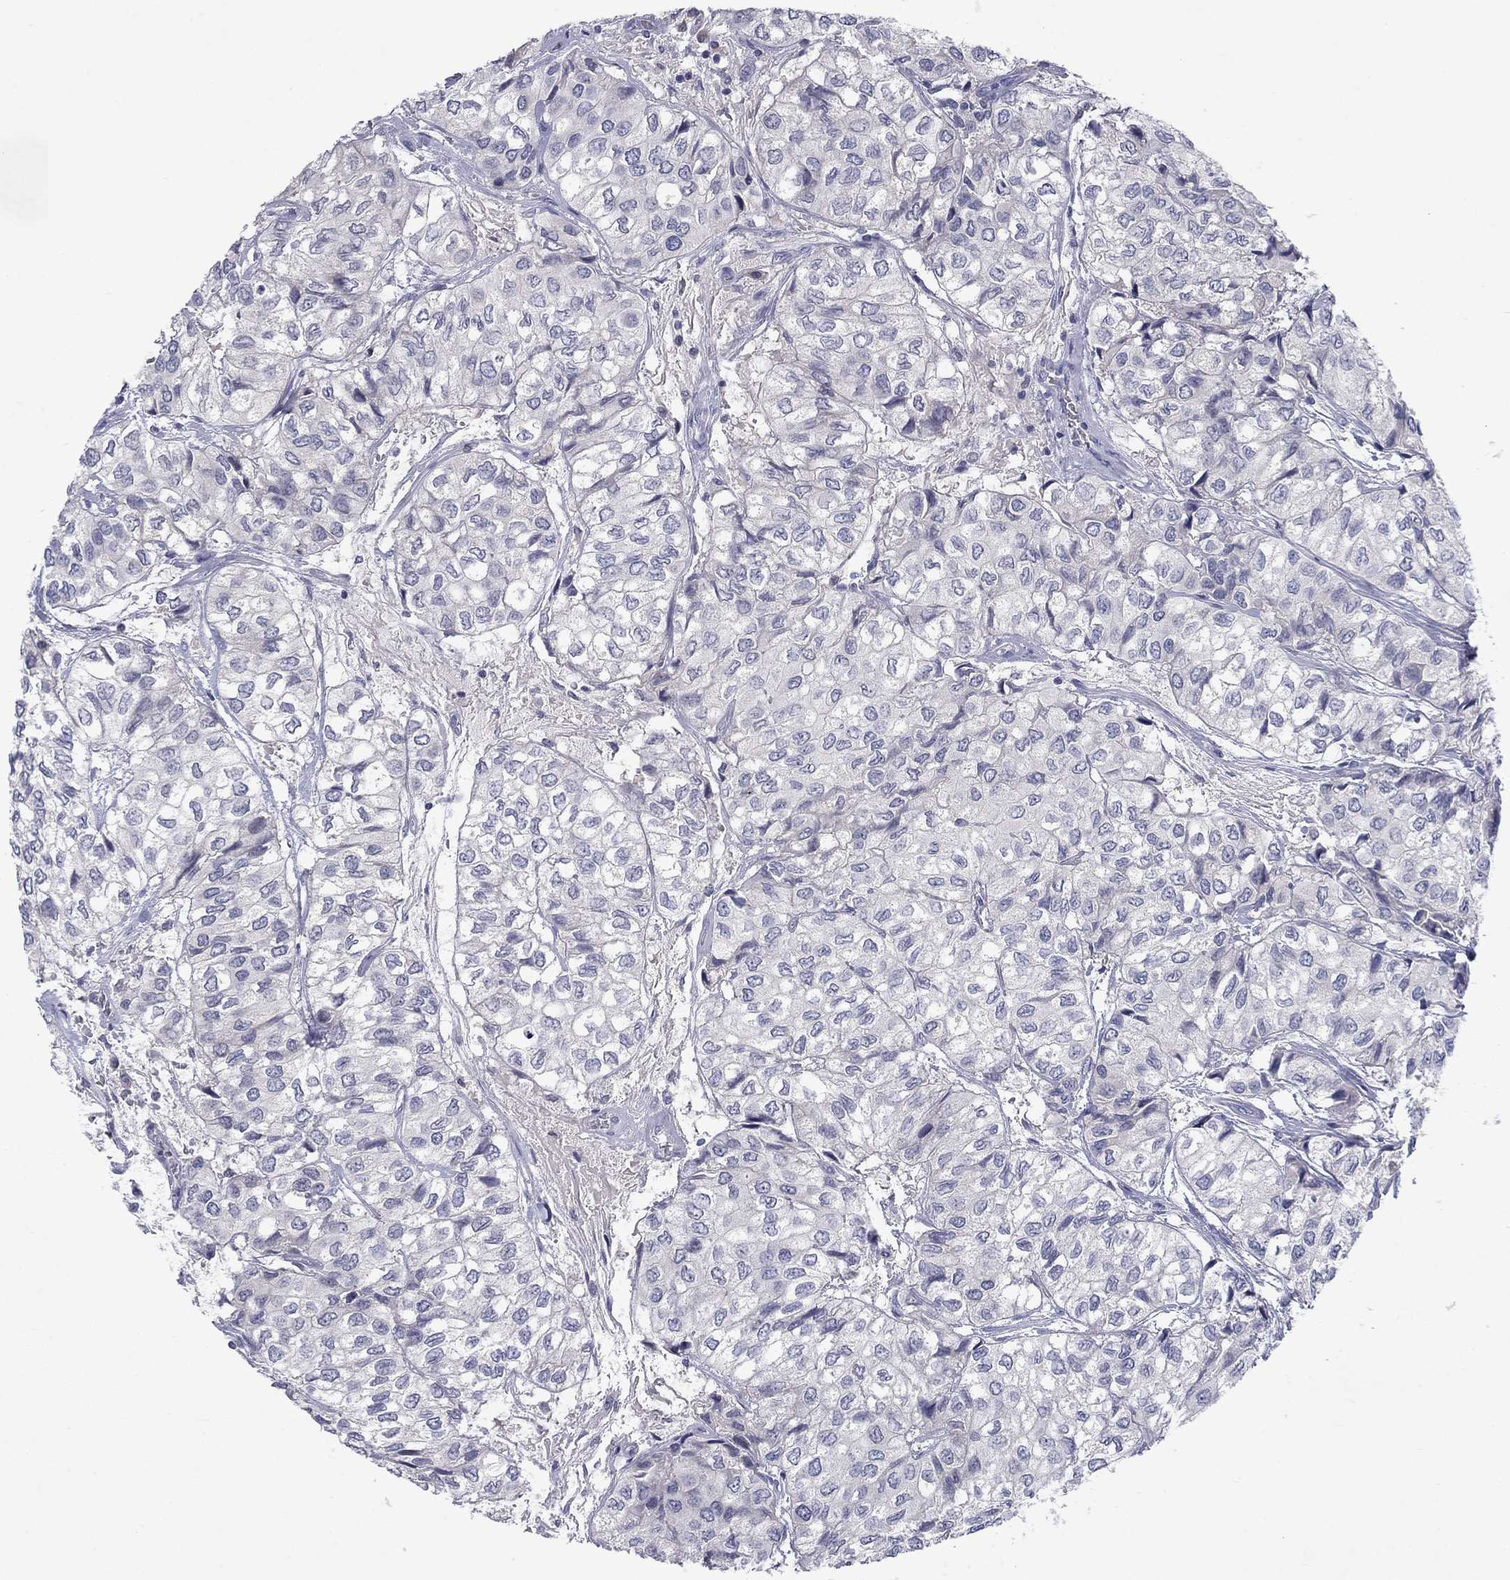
{"staining": {"intensity": "negative", "quantity": "none", "location": "none"}, "tissue": "urothelial cancer", "cell_type": "Tumor cells", "image_type": "cancer", "snomed": [{"axis": "morphology", "description": "Urothelial carcinoma, High grade"}, {"axis": "topography", "description": "Urinary bladder"}], "caption": "IHC photomicrograph of neoplastic tissue: human urothelial cancer stained with DAB (3,3'-diaminobenzidine) reveals no significant protein positivity in tumor cells.", "gene": "CACNA1A", "patient": {"sex": "male", "age": 73}}